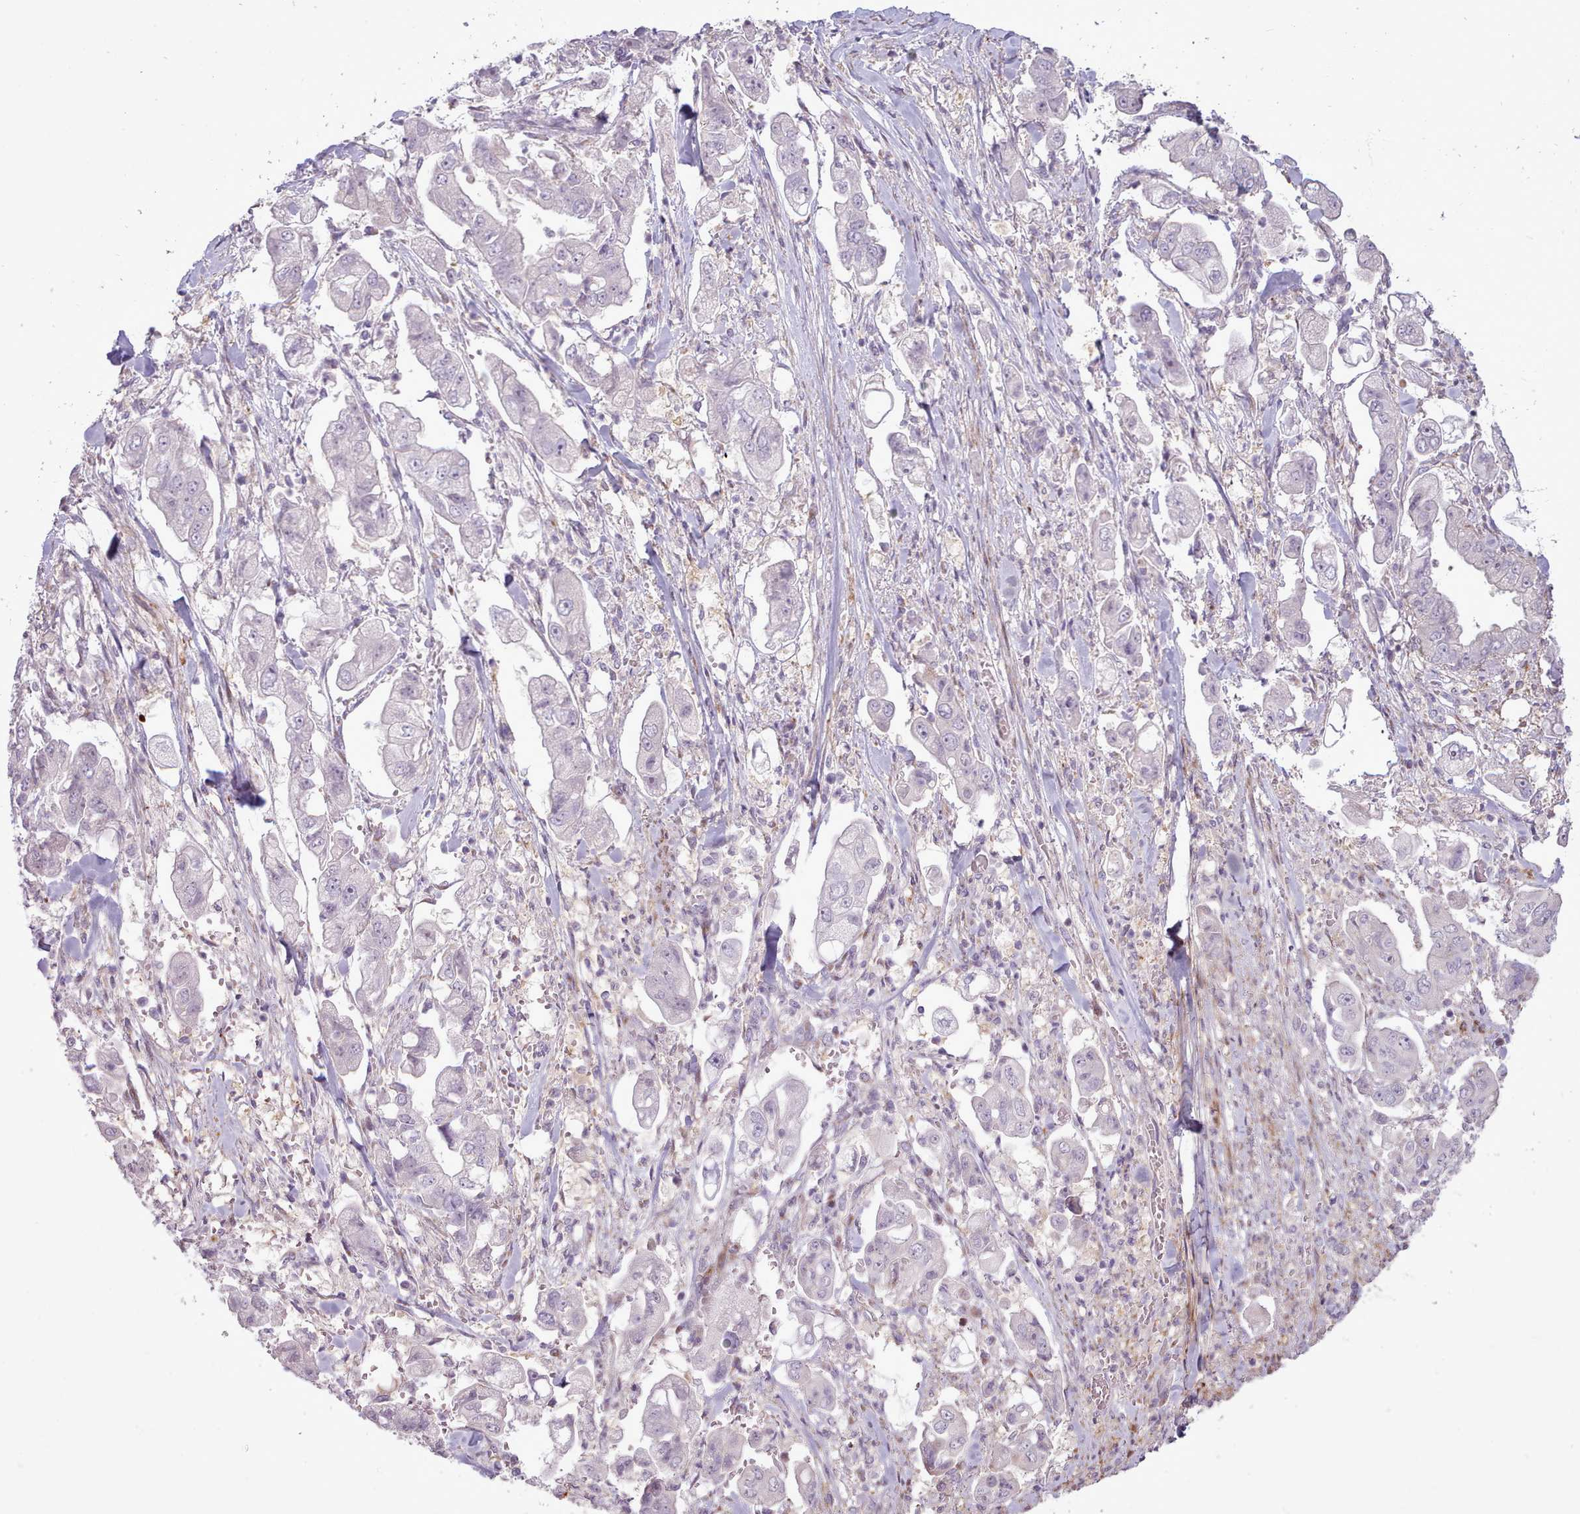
{"staining": {"intensity": "negative", "quantity": "none", "location": "none"}, "tissue": "stomach cancer", "cell_type": "Tumor cells", "image_type": "cancer", "snomed": [{"axis": "morphology", "description": "Adenocarcinoma, NOS"}, {"axis": "topography", "description": "Stomach"}], "caption": "This histopathology image is of stomach cancer (adenocarcinoma) stained with IHC to label a protein in brown with the nuclei are counter-stained blue. There is no expression in tumor cells. The staining was performed using DAB (3,3'-diaminobenzidine) to visualize the protein expression in brown, while the nuclei were stained in blue with hematoxylin (Magnification: 20x).", "gene": "PPP3R2", "patient": {"sex": "male", "age": 62}}